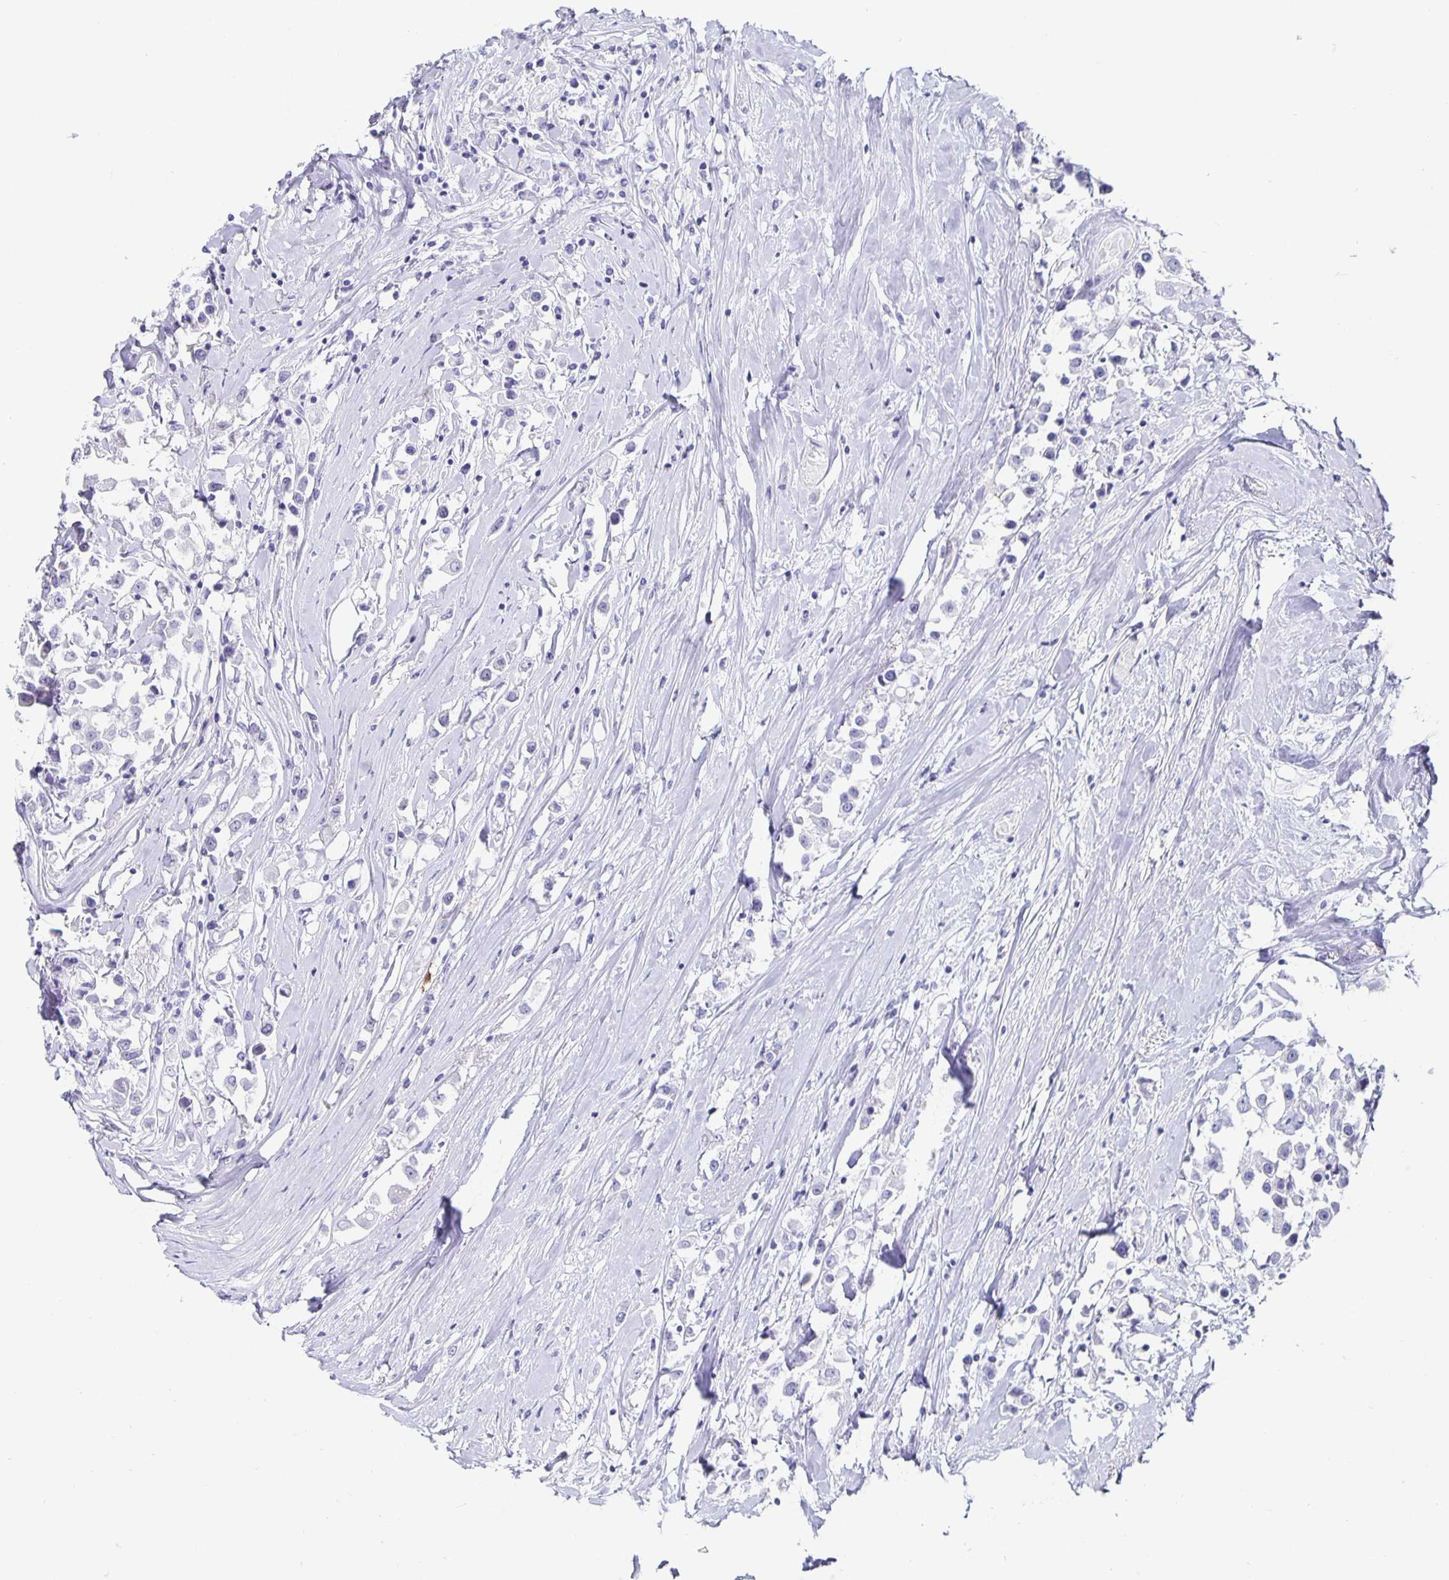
{"staining": {"intensity": "negative", "quantity": "none", "location": "none"}, "tissue": "breast cancer", "cell_type": "Tumor cells", "image_type": "cancer", "snomed": [{"axis": "morphology", "description": "Duct carcinoma"}, {"axis": "topography", "description": "Breast"}], "caption": "DAB immunohistochemical staining of human breast cancer shows no significant positivity in tumor cells. (DAB immunohistochemistry (IHC), high magnification).", "gene": "CHGA", "patient": {"sex": "female", "age": 61}}